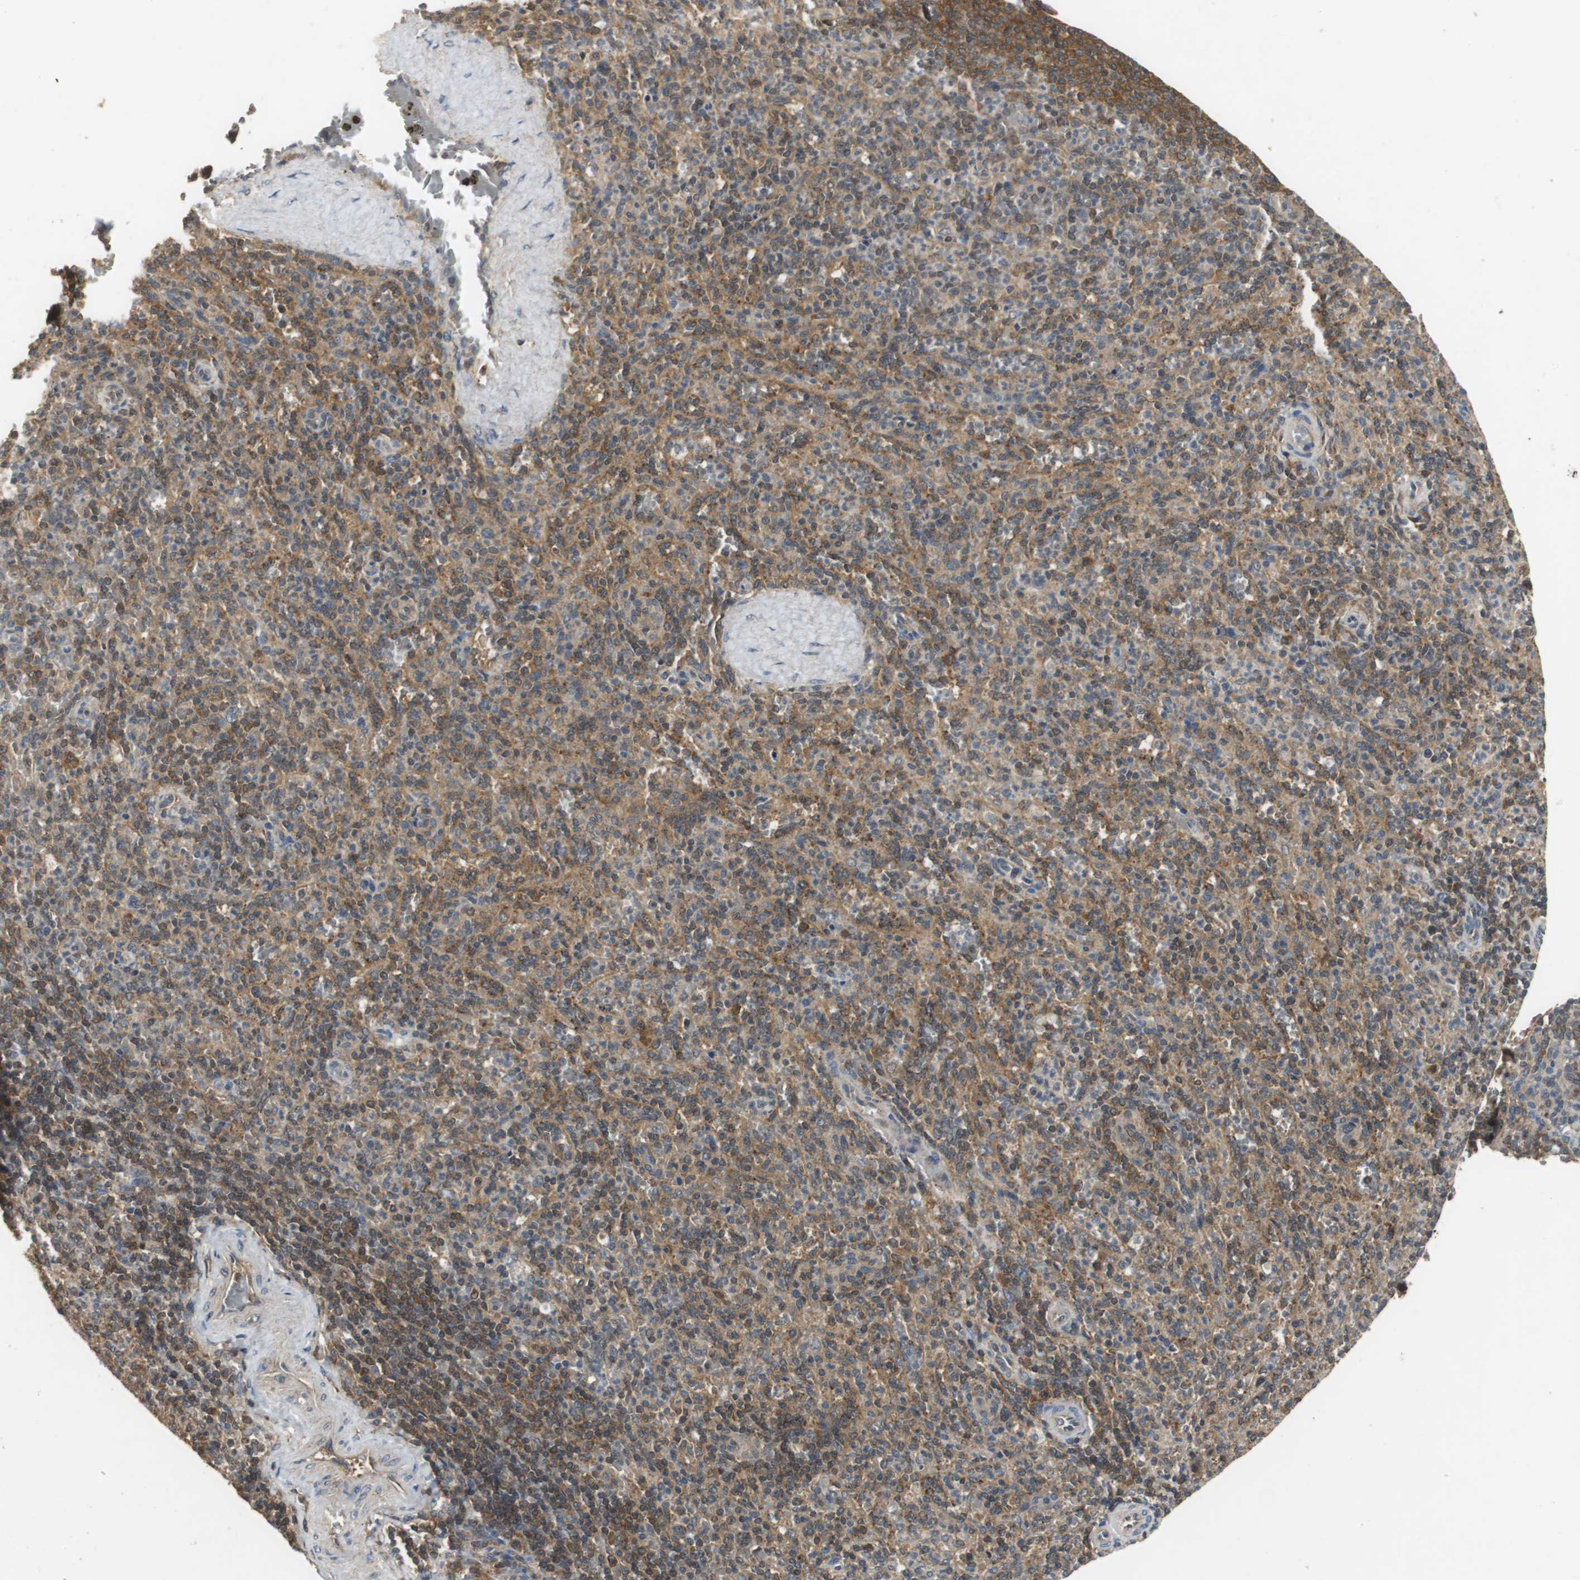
{"staining": {"intensity": "weak", "quantity": "25%-75%", "location": "cytoplasmic/membranous"}, "tissue": "spleen", "cell_type": "Cells in red pulp", "image_type": "normal", "snomed": [{"axis": "morphology", "description": "Normal tissue, NOS"}, {"axis": "topography", "description": "Spleen"}], "caption": "This histopathology image reveals normal spleen stained with immunohistochemistry to label a protein in brown. The cytoplasmic/membranous of cells in red pulp show weak positivity for the protein. Nuclei are counter-stained blue.", "gene": "VBP1", "patient": {"sex": "male", "age": 36}}